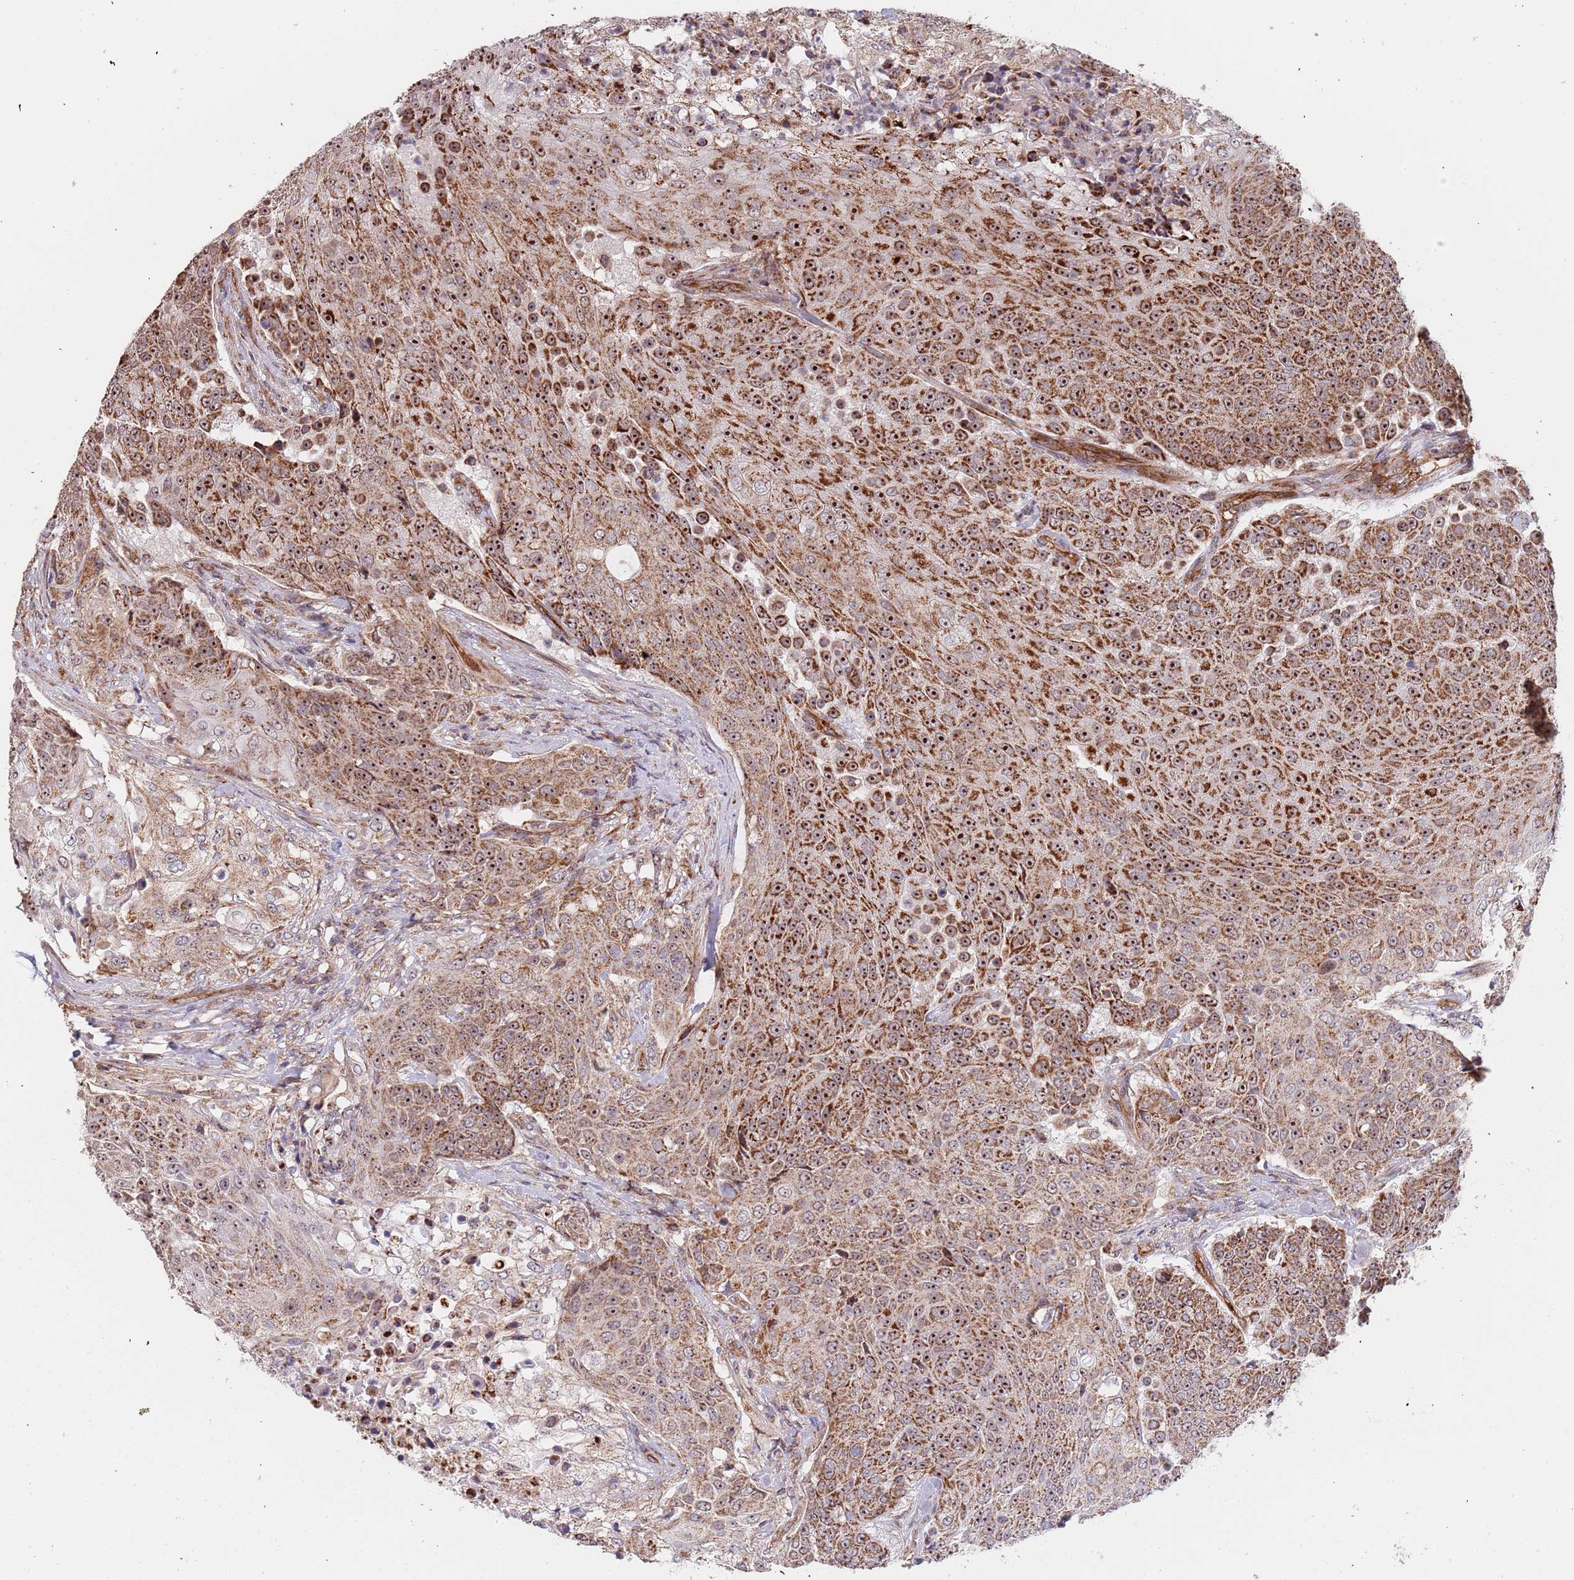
{"staining": {"intensity": "strong", "quantity": ">75%", "location": "cytoplasmic/membranous,nuclear"}, "tissue": "urothelial cancer", "cell_type": "Tumor cells", "image_type": "cancer", "snomed": [{"axis": "morphology", "description": "Urothelial carcinoma, High grade"}, {"axis": "topography", "description": "Urinary bladder"}], "caption": "Urothelial cancer tissue displays strong cytoplasmic/membranous and nuclear staining in about >75% of tumor cells", "gene": "DCHS1", "patient": {"sex": "female", "age": 63}}